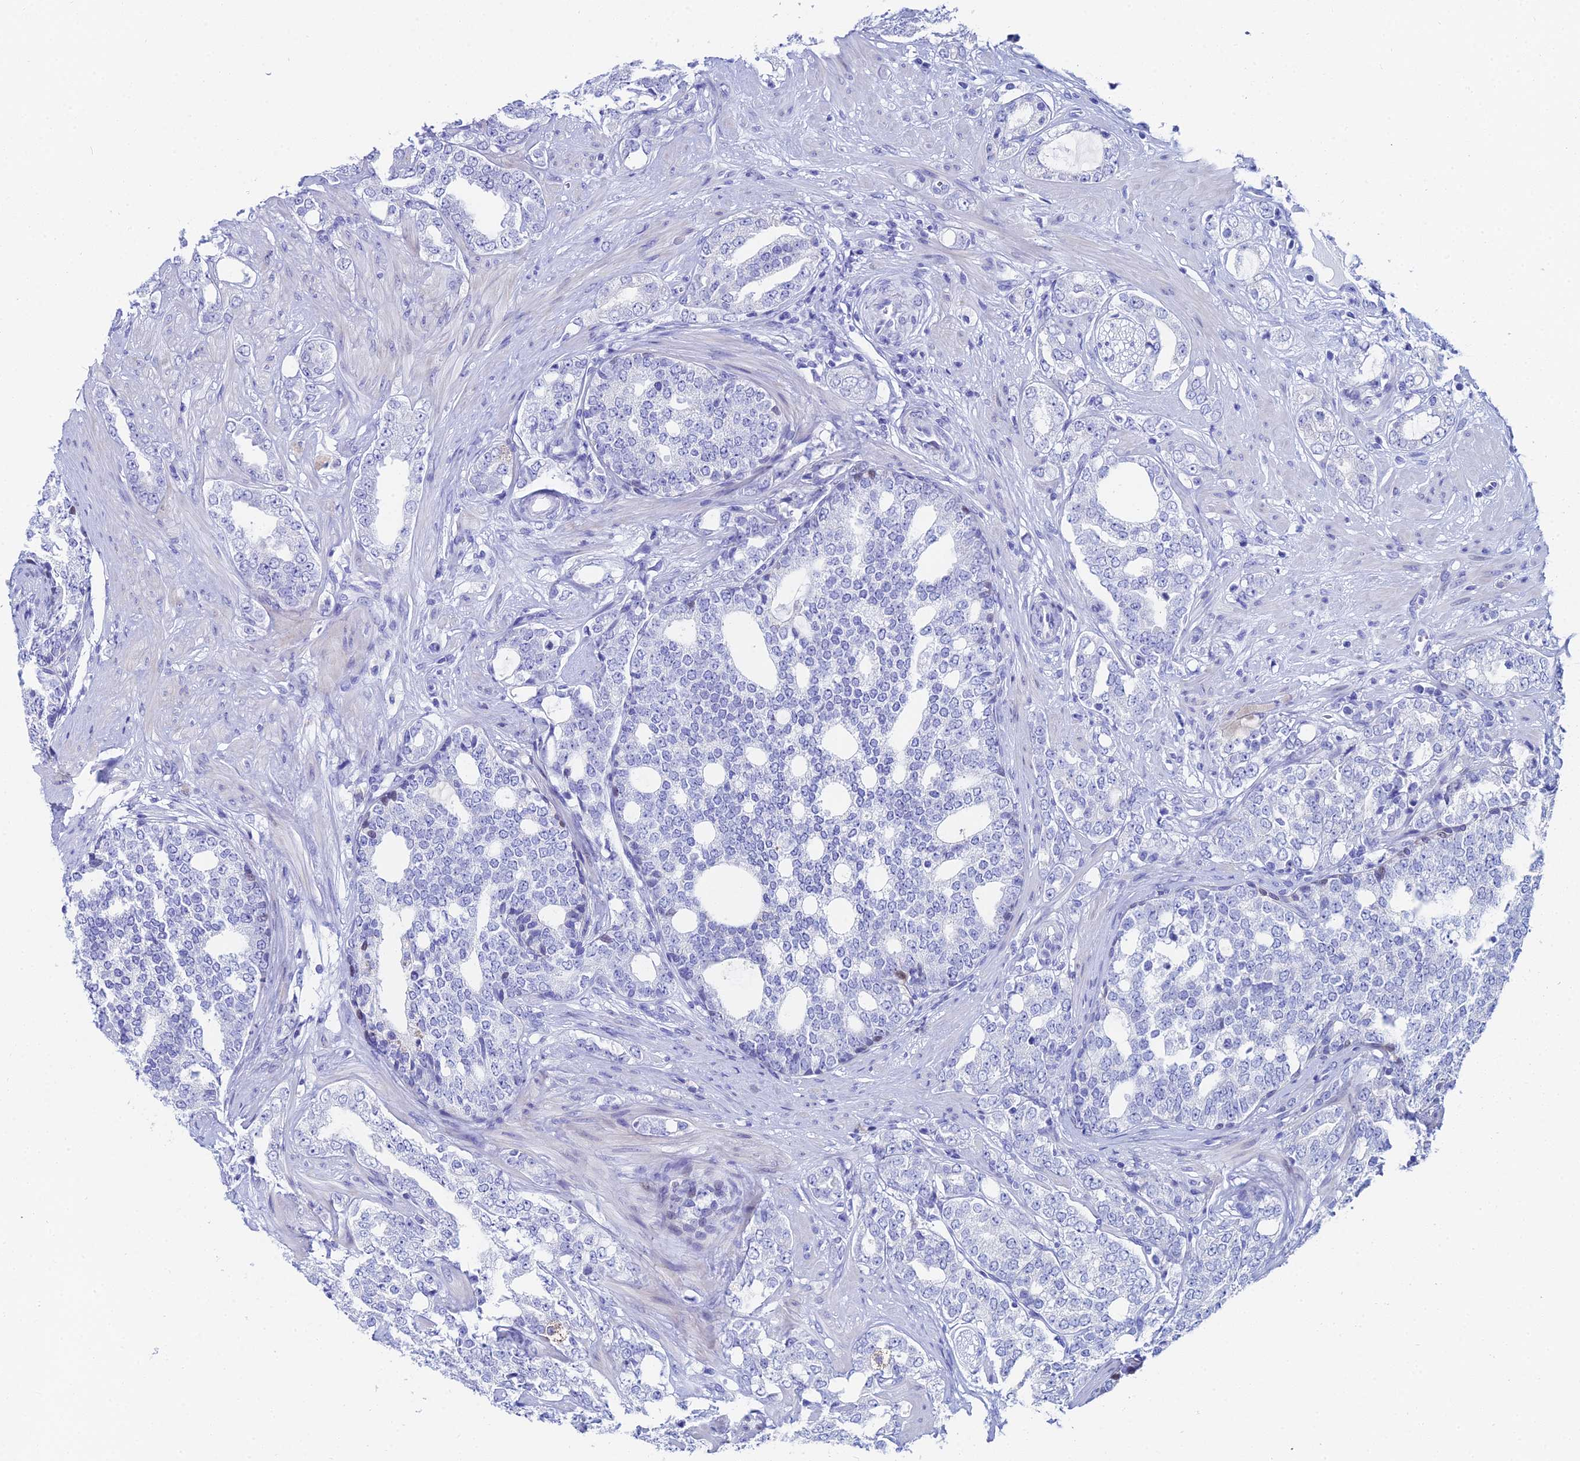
{"staining": {"intensity": "negative", "quantity": "none", "location": "none"}, "tissue": "prostate cancer", "cell_type": "Tumor cells", "image_type": "cancer", "snomed": [{"axis": "morphology", "description": "Adenocarcinoma, High grade"}, {"axis": "topography", "description": "Prostate"}], "caption": "IHC photomicrograph of human prostate cancer (high-grade adenocarcinoma) stained for a protein (brown), which reveals no positivity in tumor cells.", "gene": "HSPA1L", "patient": {"sex": "male", "age": 64}}